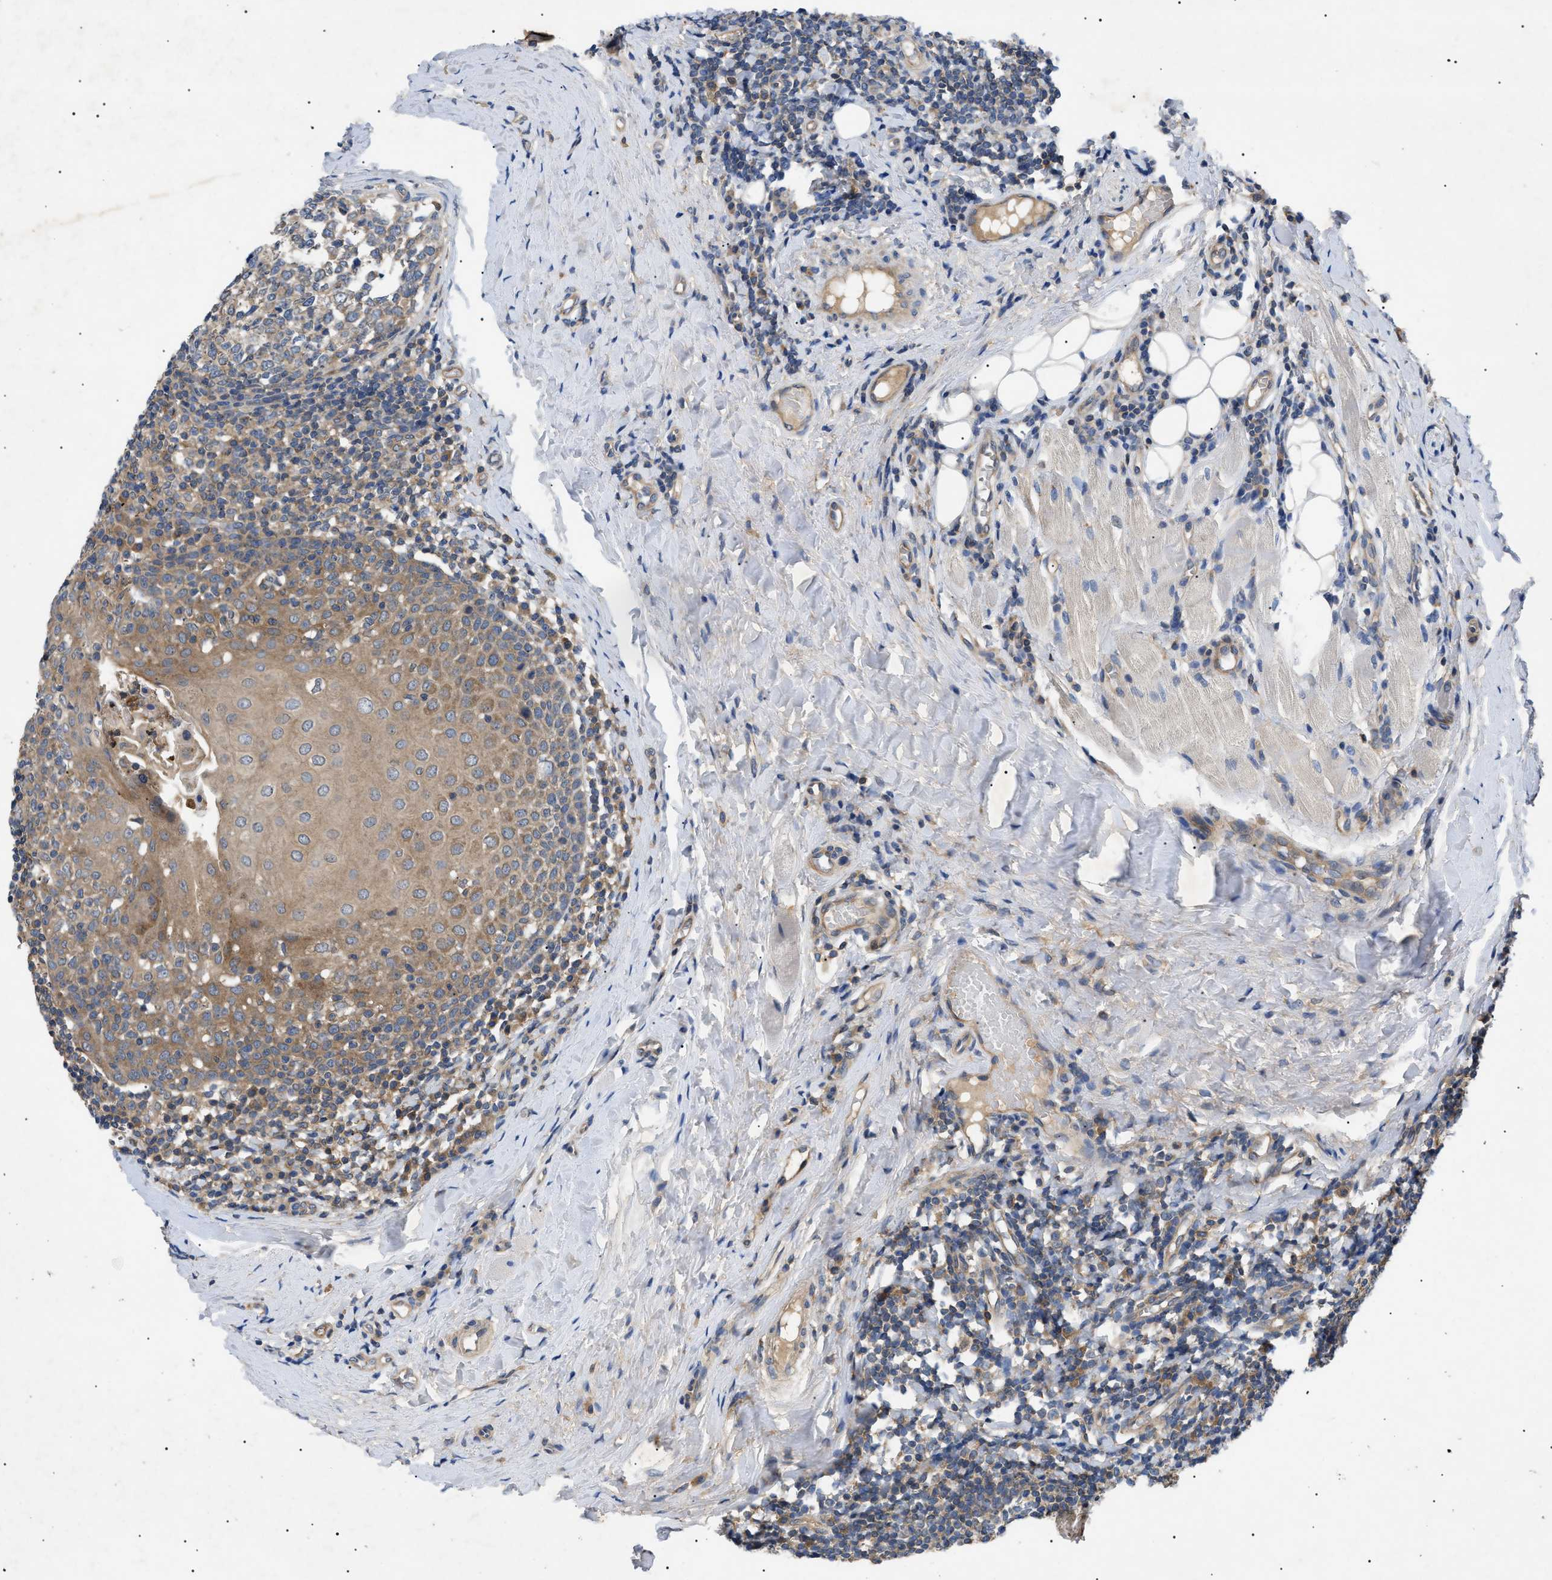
{"staining": {"intensity": "moderate", "quantity": "25%-75%", "location": "cytoplasmic/membranous"}, "tissue": "tonsil", "cell_type": "Germinal center cells", "image_type": "normal", "snomed": [{"axis": "morphology", "description": "Normal tissue, NOS"}, {"axis": "topography", "description": "Tonsil"}], "caption": "Moderate cytoplasmic/membranous staining for a protein is present in about 25%-75% of germinal center cells of unremarkable tonsil using IHC.", "gene": "RIPK1", "patient": {"sex": "female", "age": 19}}